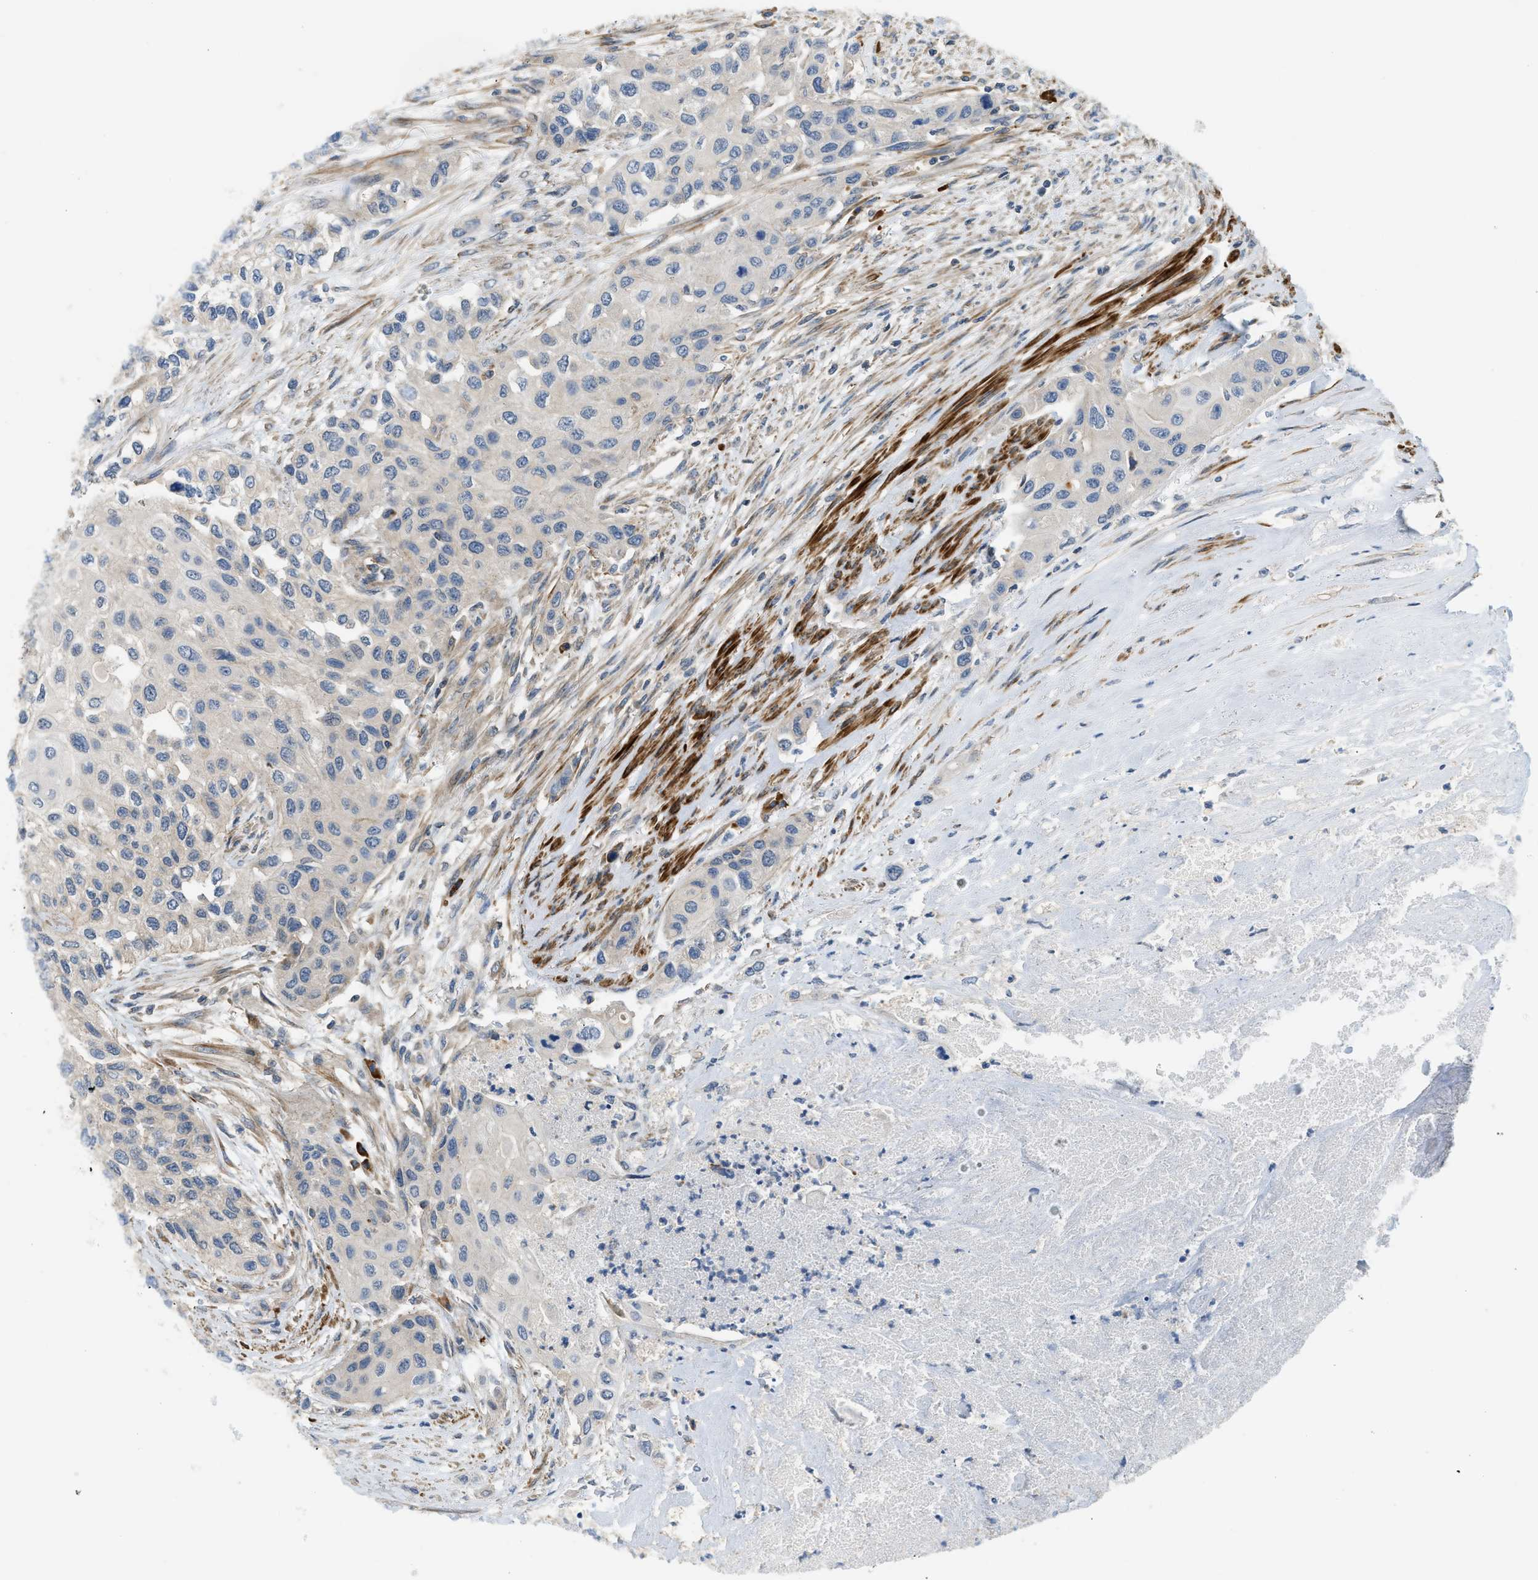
{"staining": {"intensity": "negative", "quantity": "none", "location": "none"}, "tissue": "urothelial cancer", "cell_type": "Tumor cells", "image_type": "cancer", "snomed": [{"axis": "morphology", "description": "Urothelial carcinoma, High grade"}, {"axis": "topography", "description": "Urinary bladder"}], "caption": "Urothelial cancer was stained to show a protein in brown. There is no significant expression in tumor cells.", "gene": "BTN3A2", "patient": {"sex": "female", "age": 56}}